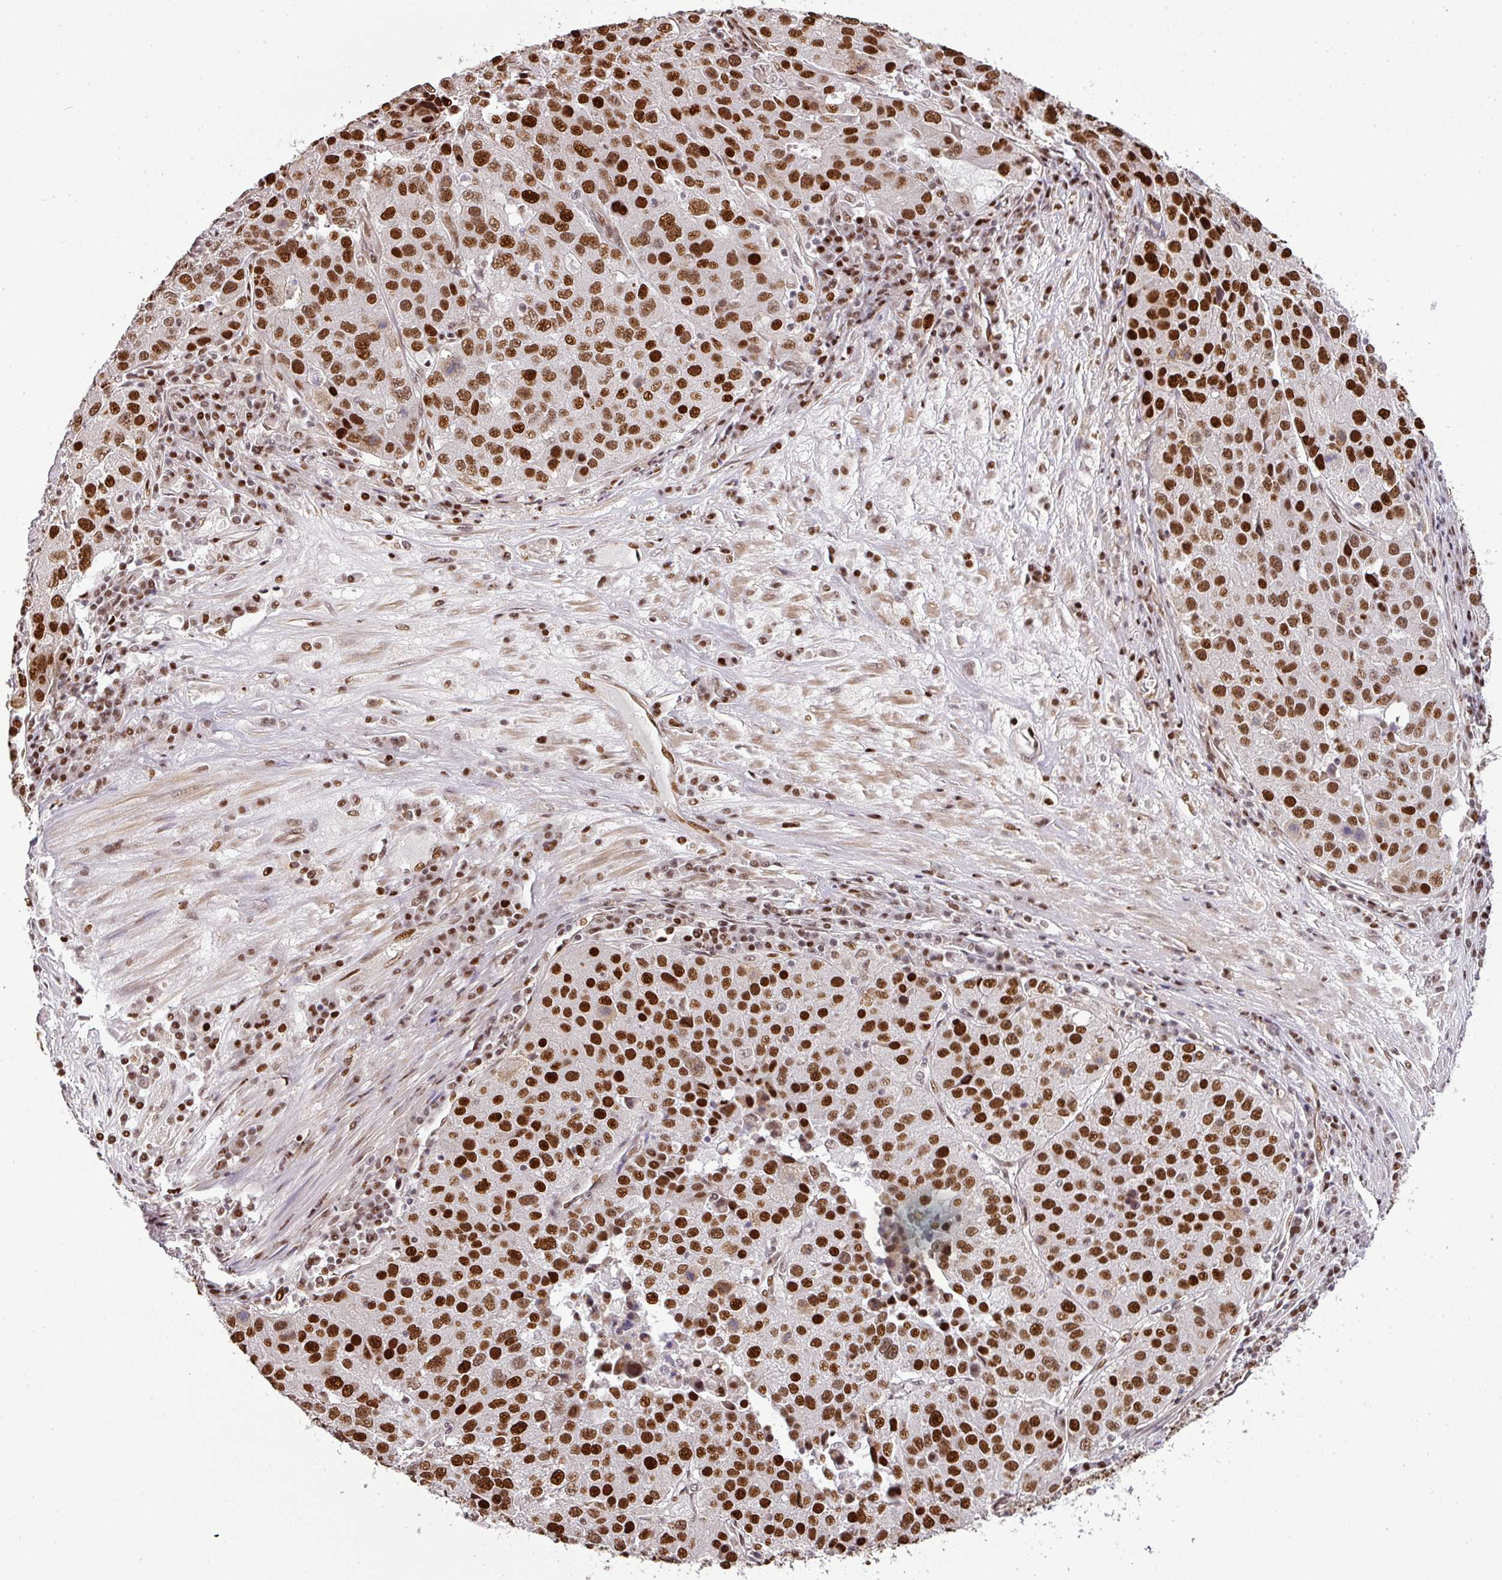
{"staining": {"intensity": "strong", "quantity": ">75%", "location": "nuclear"}, "tissue": "stomach cancer", "cell_type": "Tumor cells", "image_type": "cancer", "snomed": [{"axis": "morphology", "description": "Adenocarcinoma, NOS"}, {"axis": "topography", "description": "Stomach"}], "caption": "An immunohistochemistry (IHC) photomicrograph of neoplastic tissue is shown. Protein staining in brown shows strong nuclear positivity in stomach cancer within tumor cells. Immunohistochemistry stains the protein in brown and the nuclei are stained blue.", "gene": "MYSM1", "patient": {"sex": "male", "age": 71}}